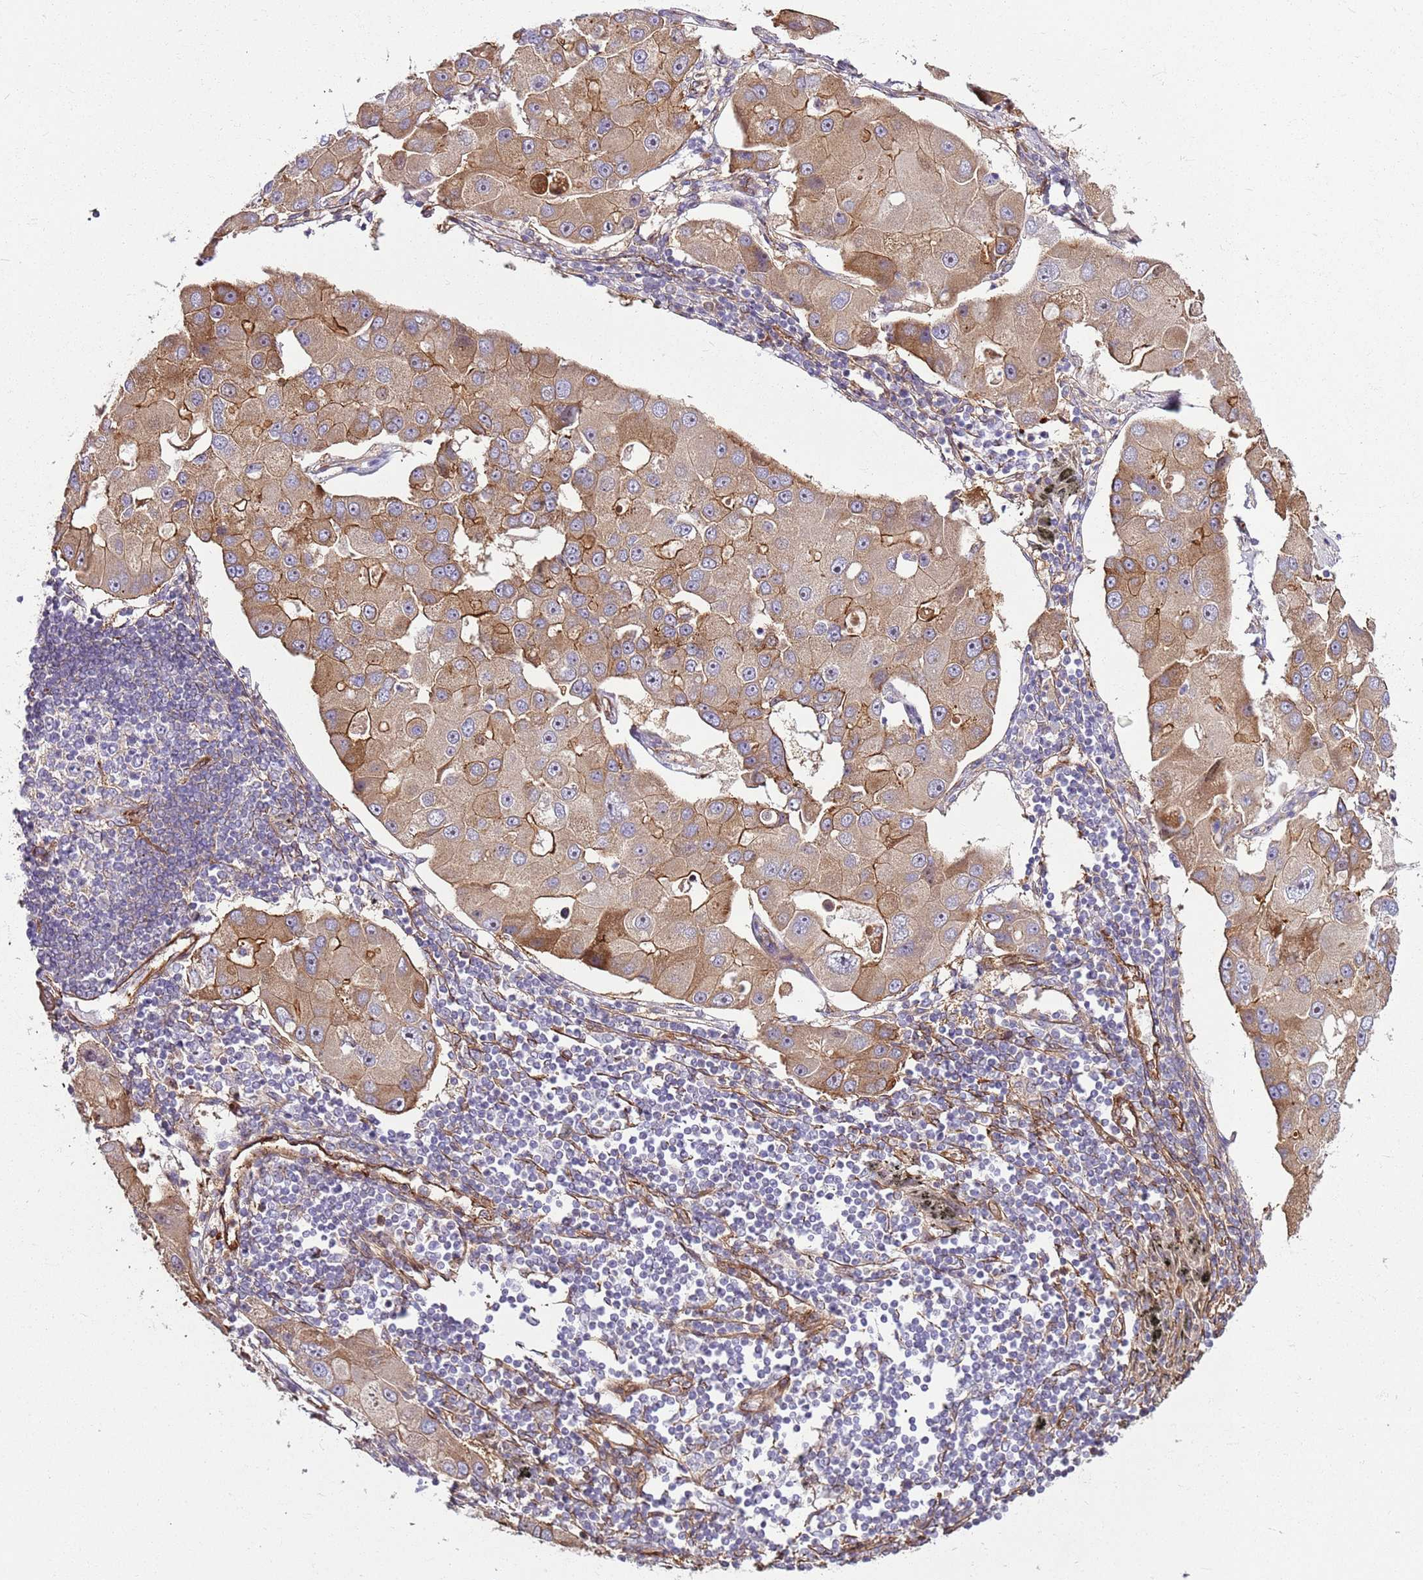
{"staining": {"intensity": "moderate", "quantity": ">75%", "location": "cytoplasmic/membranous"}, "tissue": "lung cancer", "cell_type": "Tumor cells", "image_type": "cancer", "snomed": [{"axis": "morphology", "description": "Adenocarcinoma, NOS"}, {"axis": "topography", "description": "Lung"}], "caption": "There is medium levels of moderate cytoplasmic/membranous positivity in tumor cells of lung cancer, as demonstrated by immunohistochemical staining (brown color).", "gene": "ZNF827", "patient": {"sex": "female", "age": 54}}